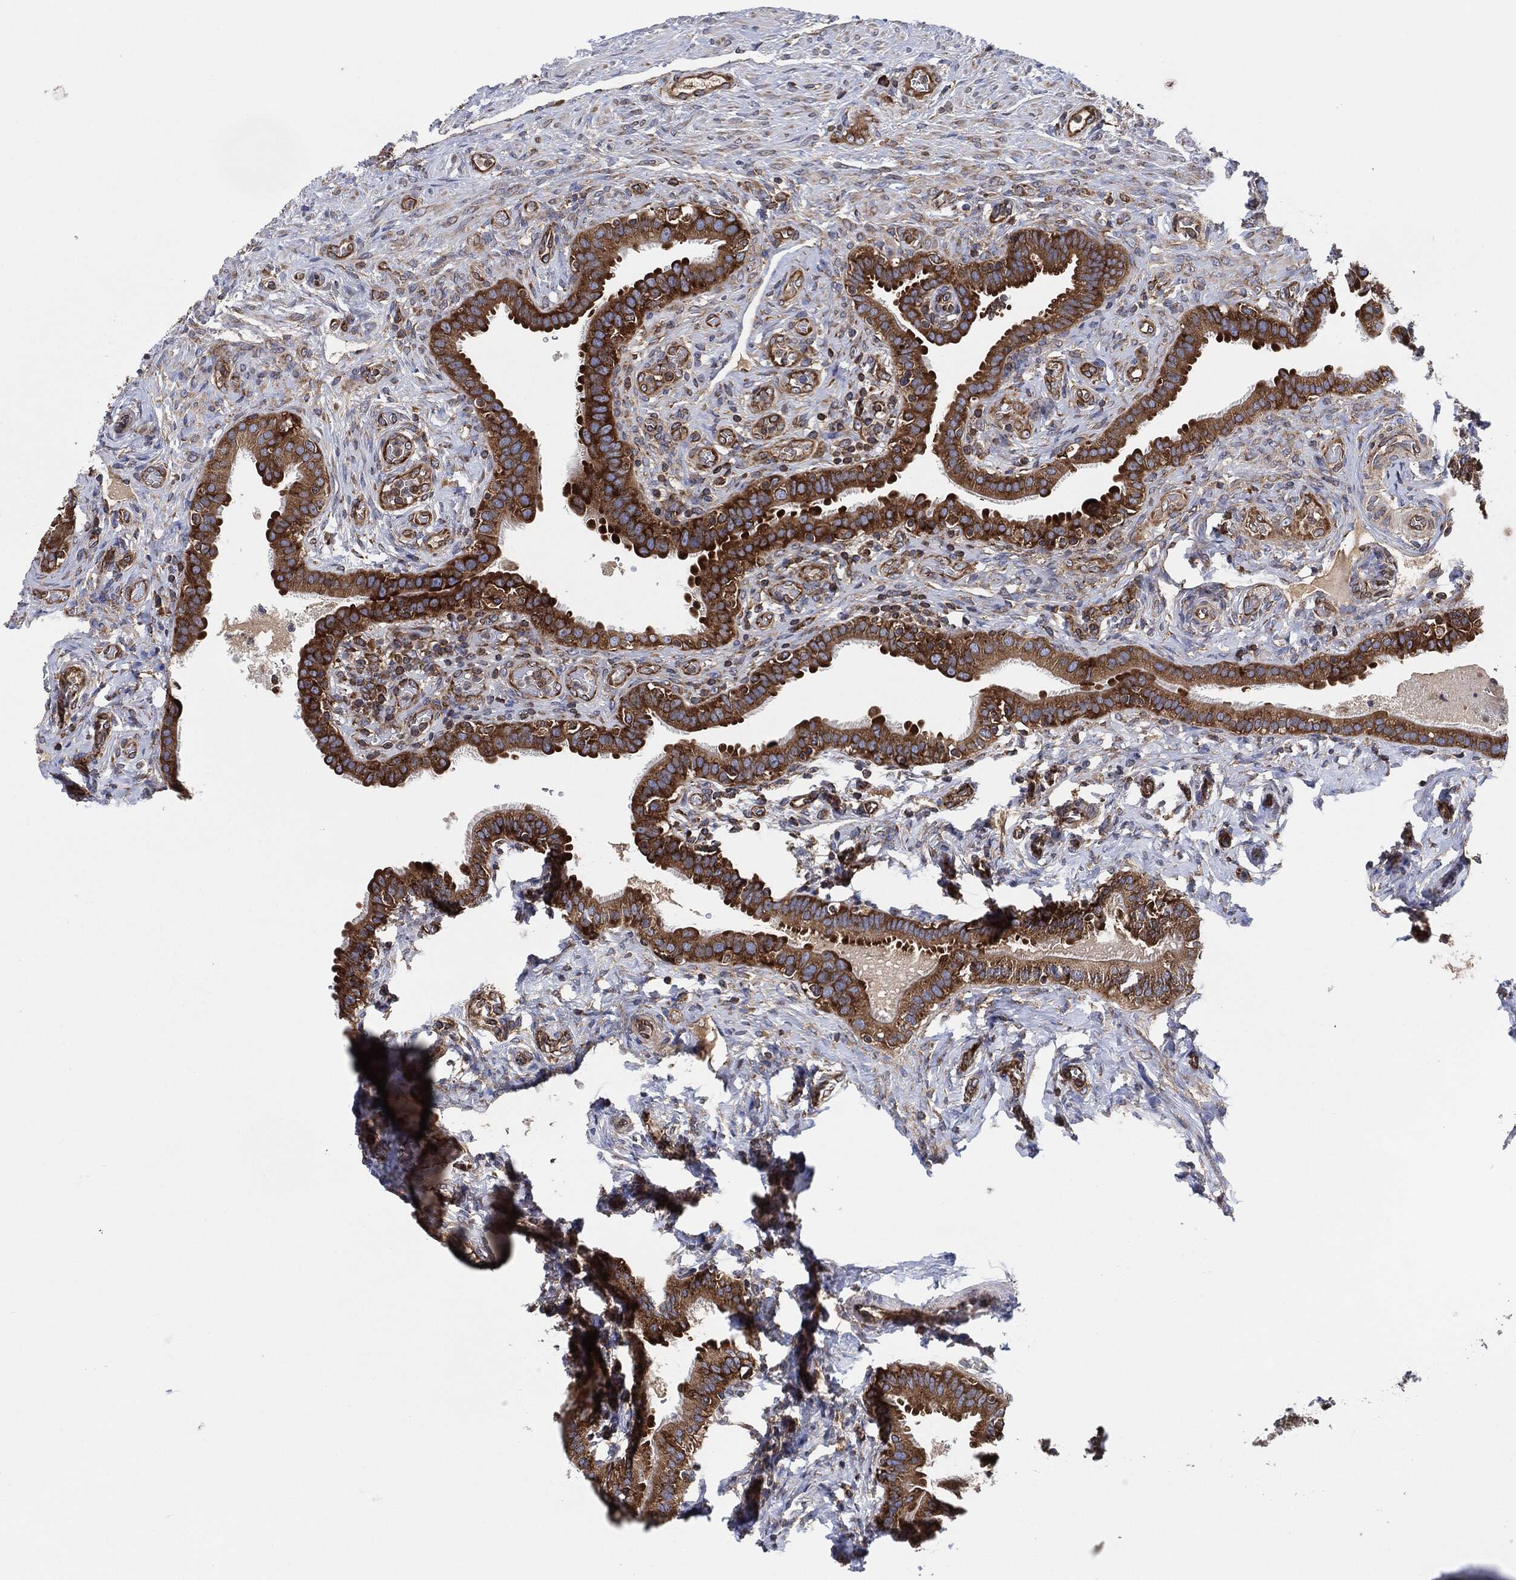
{"staining": {"intensity": "strong", "quantity": "25%-75%", "location": "cytoplasmic/membranous"}, "tissue": "fallopian tube", "cell_type": "Glandular cells", "image_type": "normal", "snomed": [{"axis": "morphology", "description": "Normal tissue, NOS"}, {"axis": "topography", "description": "Fallopian tube"}], "caption": "Protein positivity by immunohistochemistry displays strong cytoplasmic/membranous staining in about 25%-75% of glandular cells in normal fallopian tube. The staining was performed using DAB (3,3'-diaminobenzidine), with brown indicating positive protein expression. Nuclei are stained blue with hematoxylin.", "gene": "EIF2S2", "patient": {"sex": "female", "age": 41}}